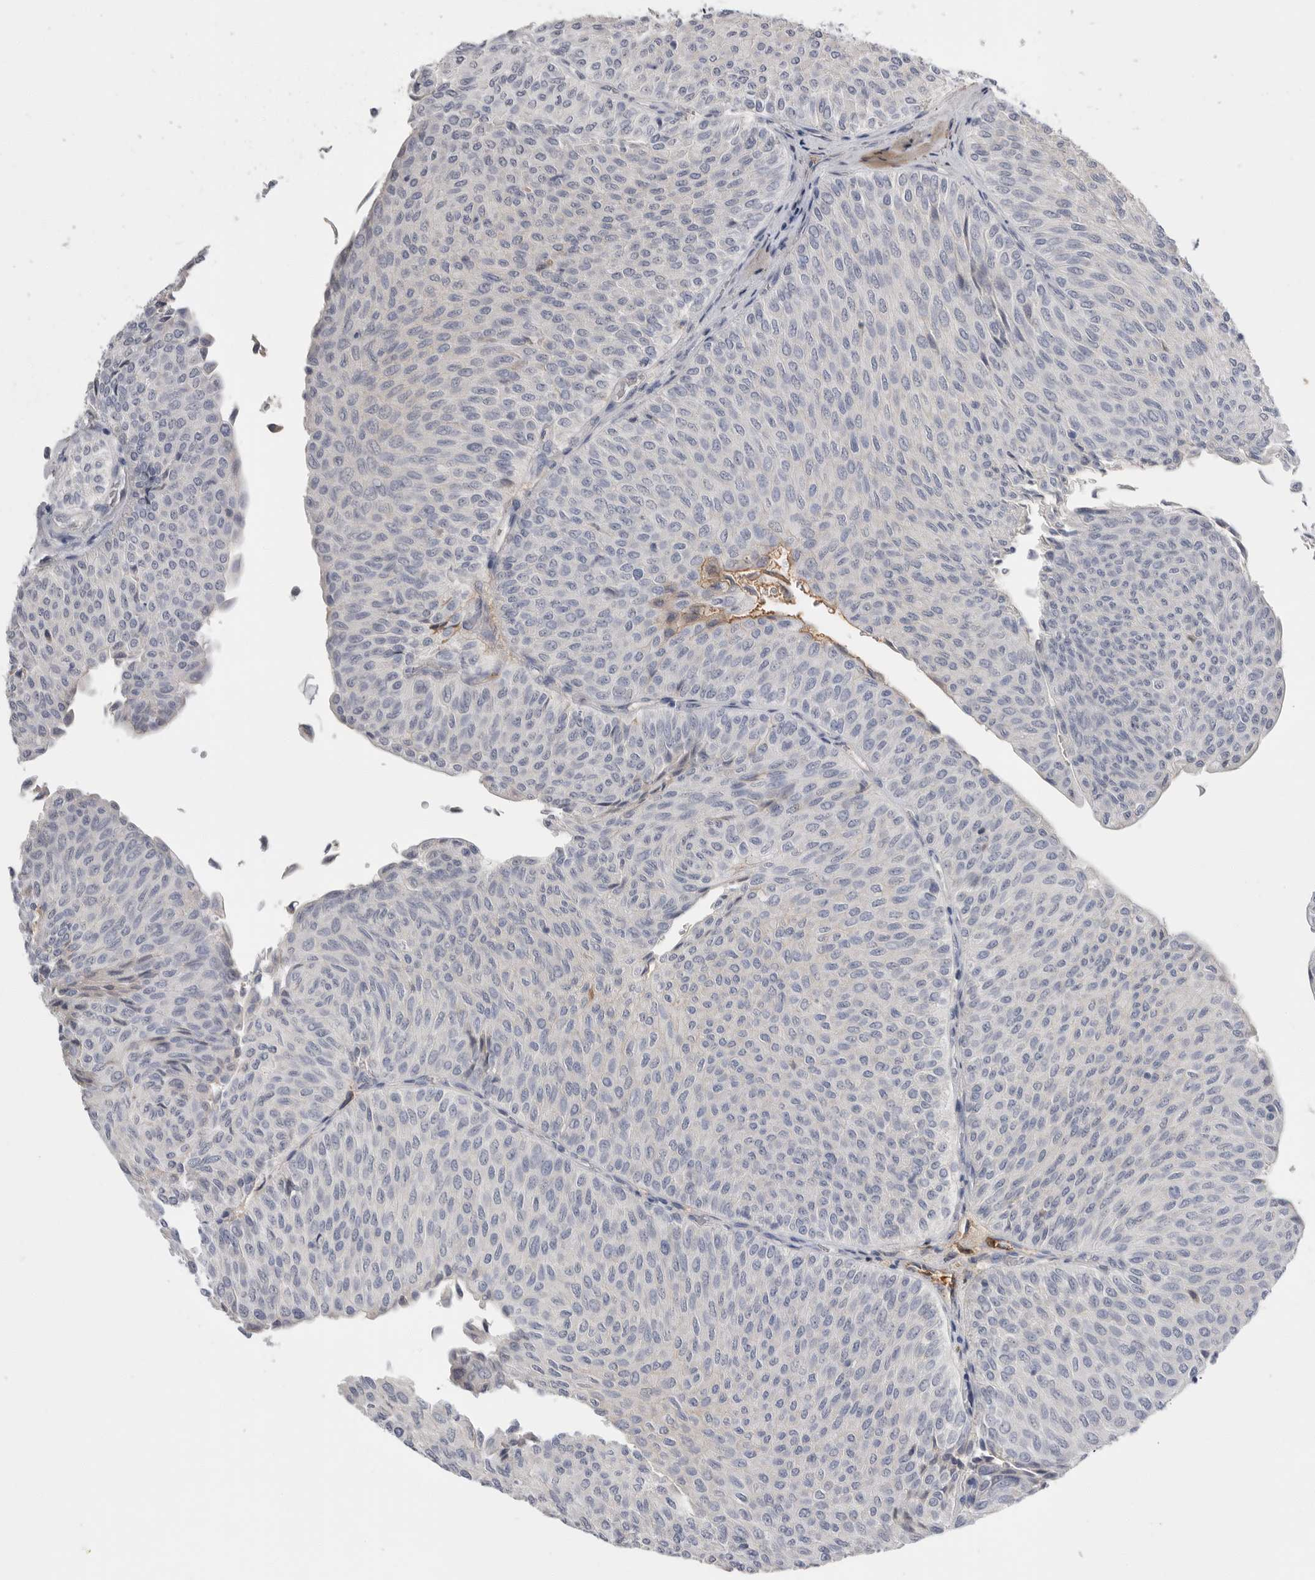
{"staining": {"intensity": "negative", "quantity": "none", "location": "none"}, "tissue": "urothelial cancer", "cell_type": "Tumor cells", "image_type": "cancer", "snomed": [{"axis": "morphology", "description": "Urothelial carcinoma, Low grade"}, {"axis": "topography", "description": "Urinary bladder"}], "caption": "Protein analysis of low-grade urothelial carcinoma demonstrates no significant staining in tumor cells.", "gene": "APOA2", "patient": {"sex": "male", "age": 78}}